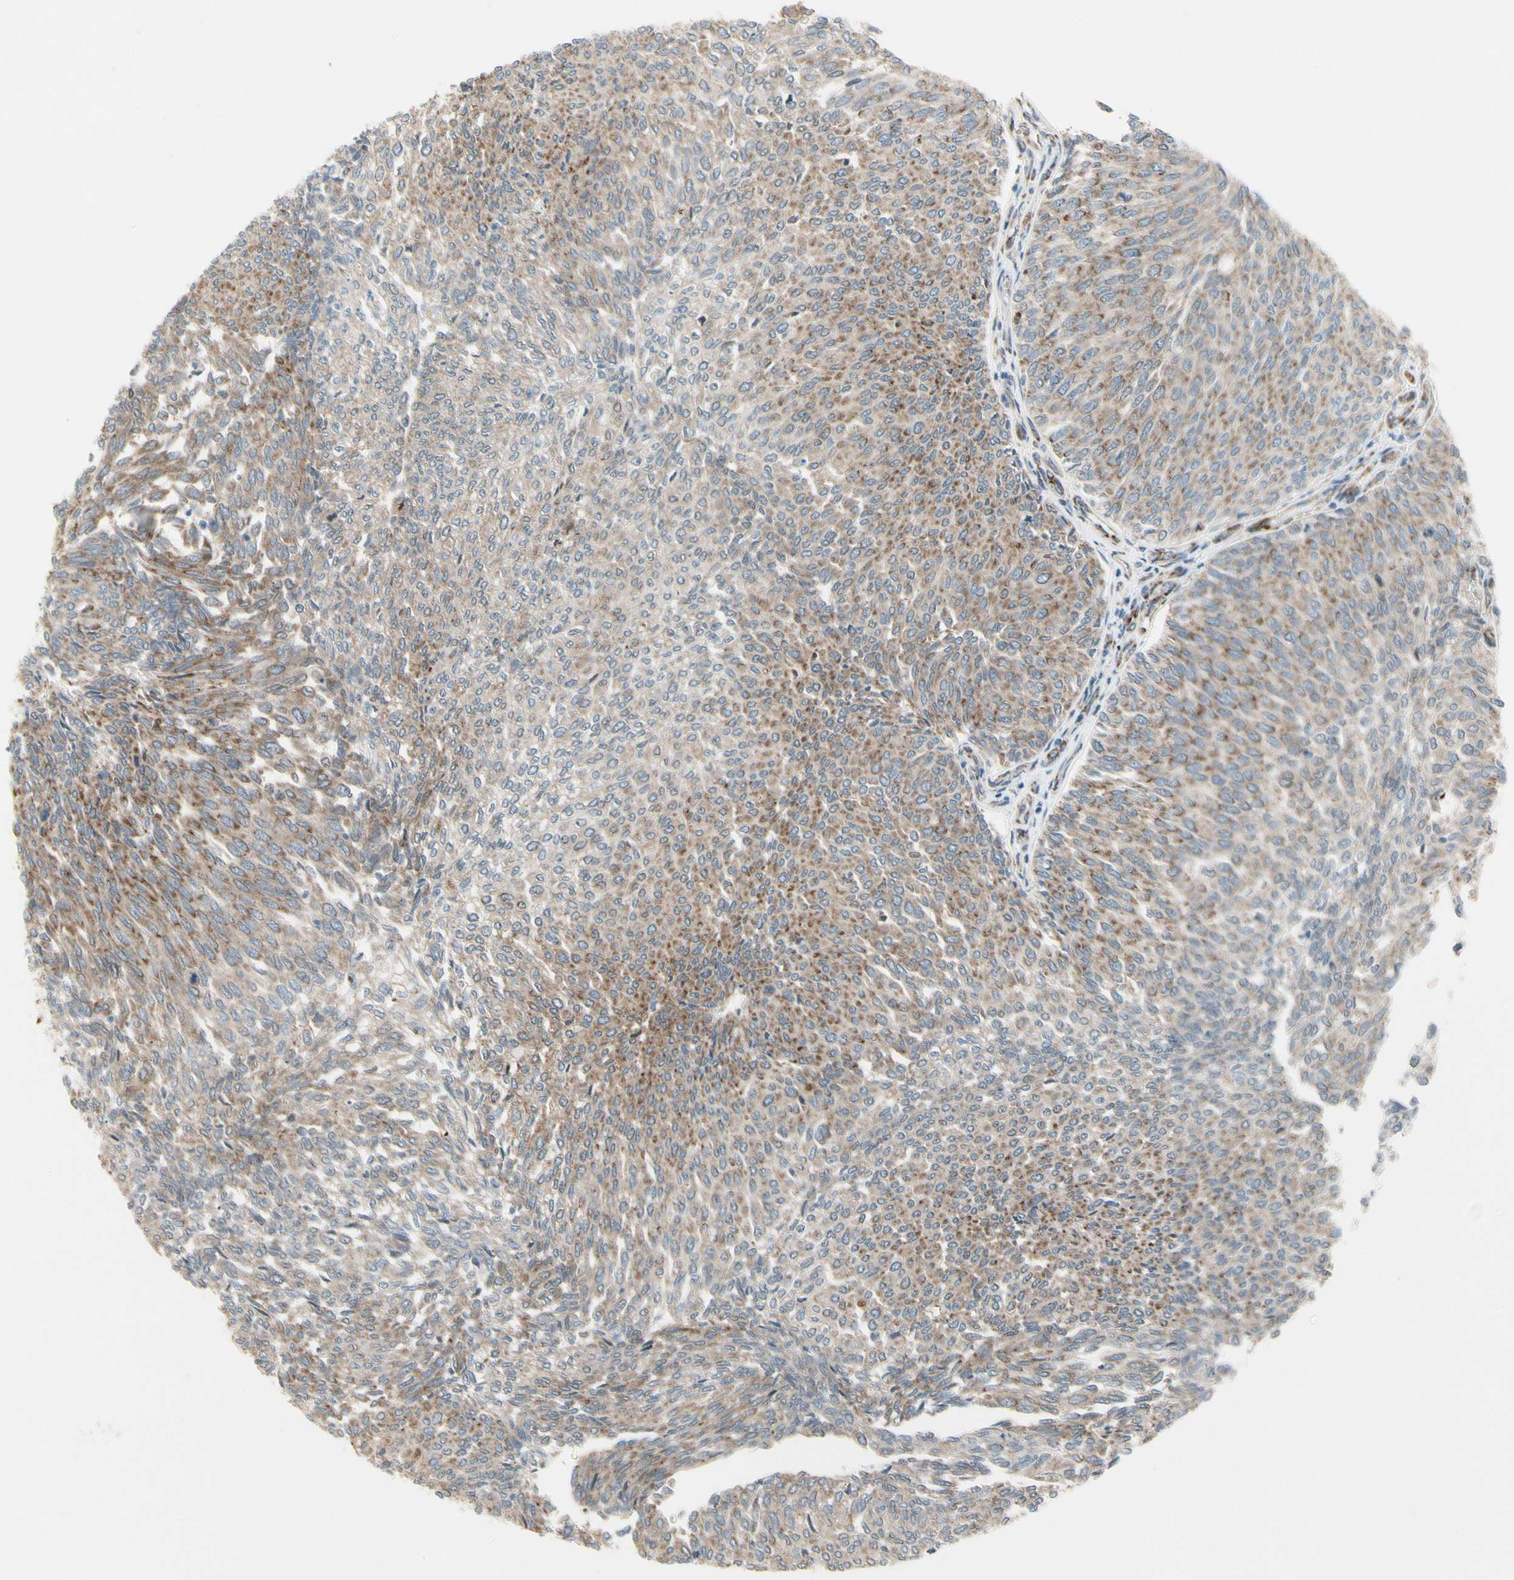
{"staining": {"intensity": "moderate", "quantity": ">75%", "location": "cytoplasmic/membranous"}, "tissue": "urothelial cancer", "cell_type": "Tumor cells", "image_type": "cancer", "snomed": [{"axis": "morphology", "description": "Urothelial carcinoma, Low grade"}, {"axis": "topography", "description": "Urinary bladder"}], "caption": "DAB immunohistochemical staining of urothelial cancer displays moderate cytoplasmic/membranous protein positivity in about >75% of tumor cells. (IHC, brightfield microscopy, high magnification).", "gene": "FNDC3A", "patient": {"sex": "female", "age": 79}}